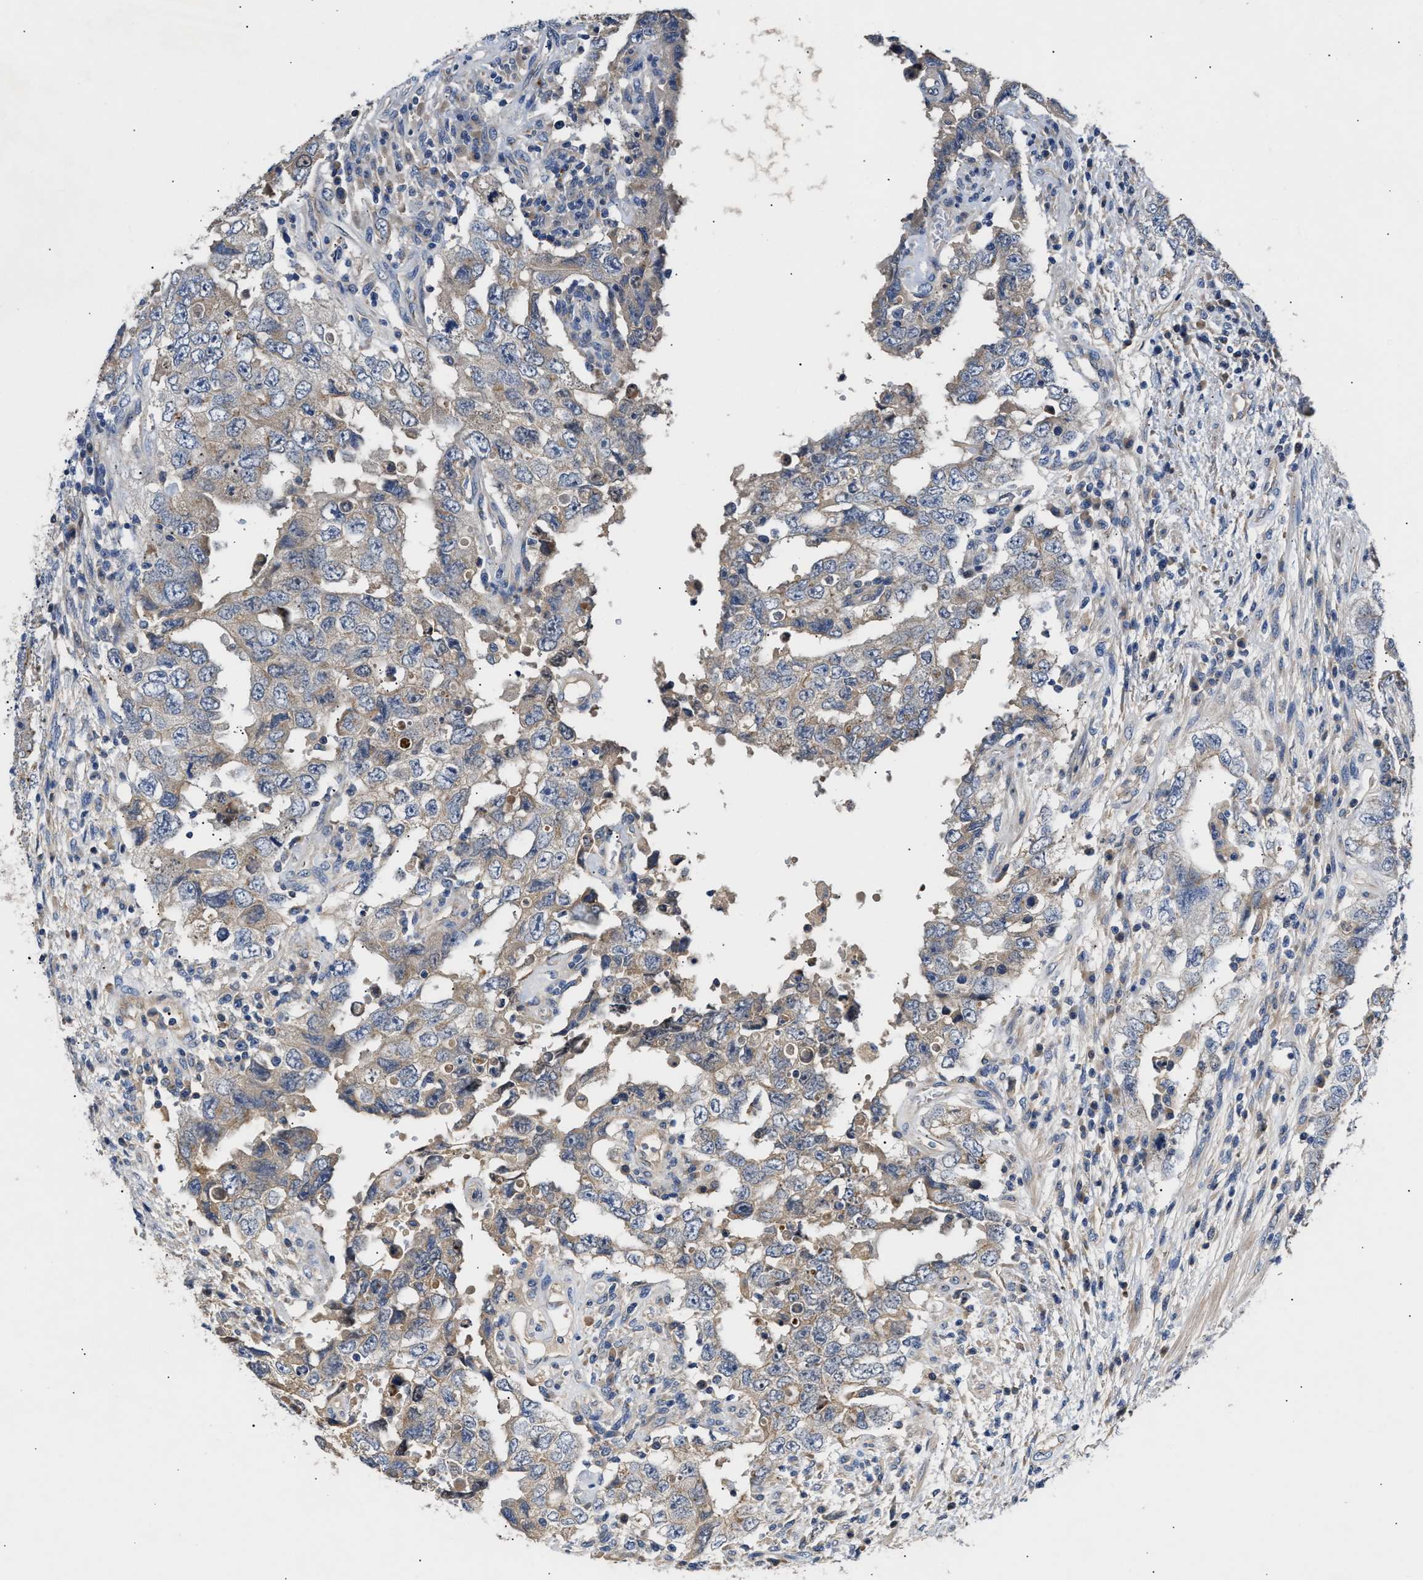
{"staining": {"intensity": "weak", "quantity": "<25%", "location": "cytoplasmic/membranous"}, "tissue": "testis cancer", "cell_type": "Tumor cells", "image_type": "cancer", "snomed": [{"axis": "morphology", "description": "Carcinoma, Embryonal, NOS"}, {"axis": "topography", "description": "Testis"}], "caption": "High magnification brightfield microscopy of testis embryonal carcinoma stained with DAB (brown) and counterstained with hematoxylin (blue): tumor cells show no significant positivity.", "gene": "CCDC146", "patient": {"sex": "male", "age": 26}}